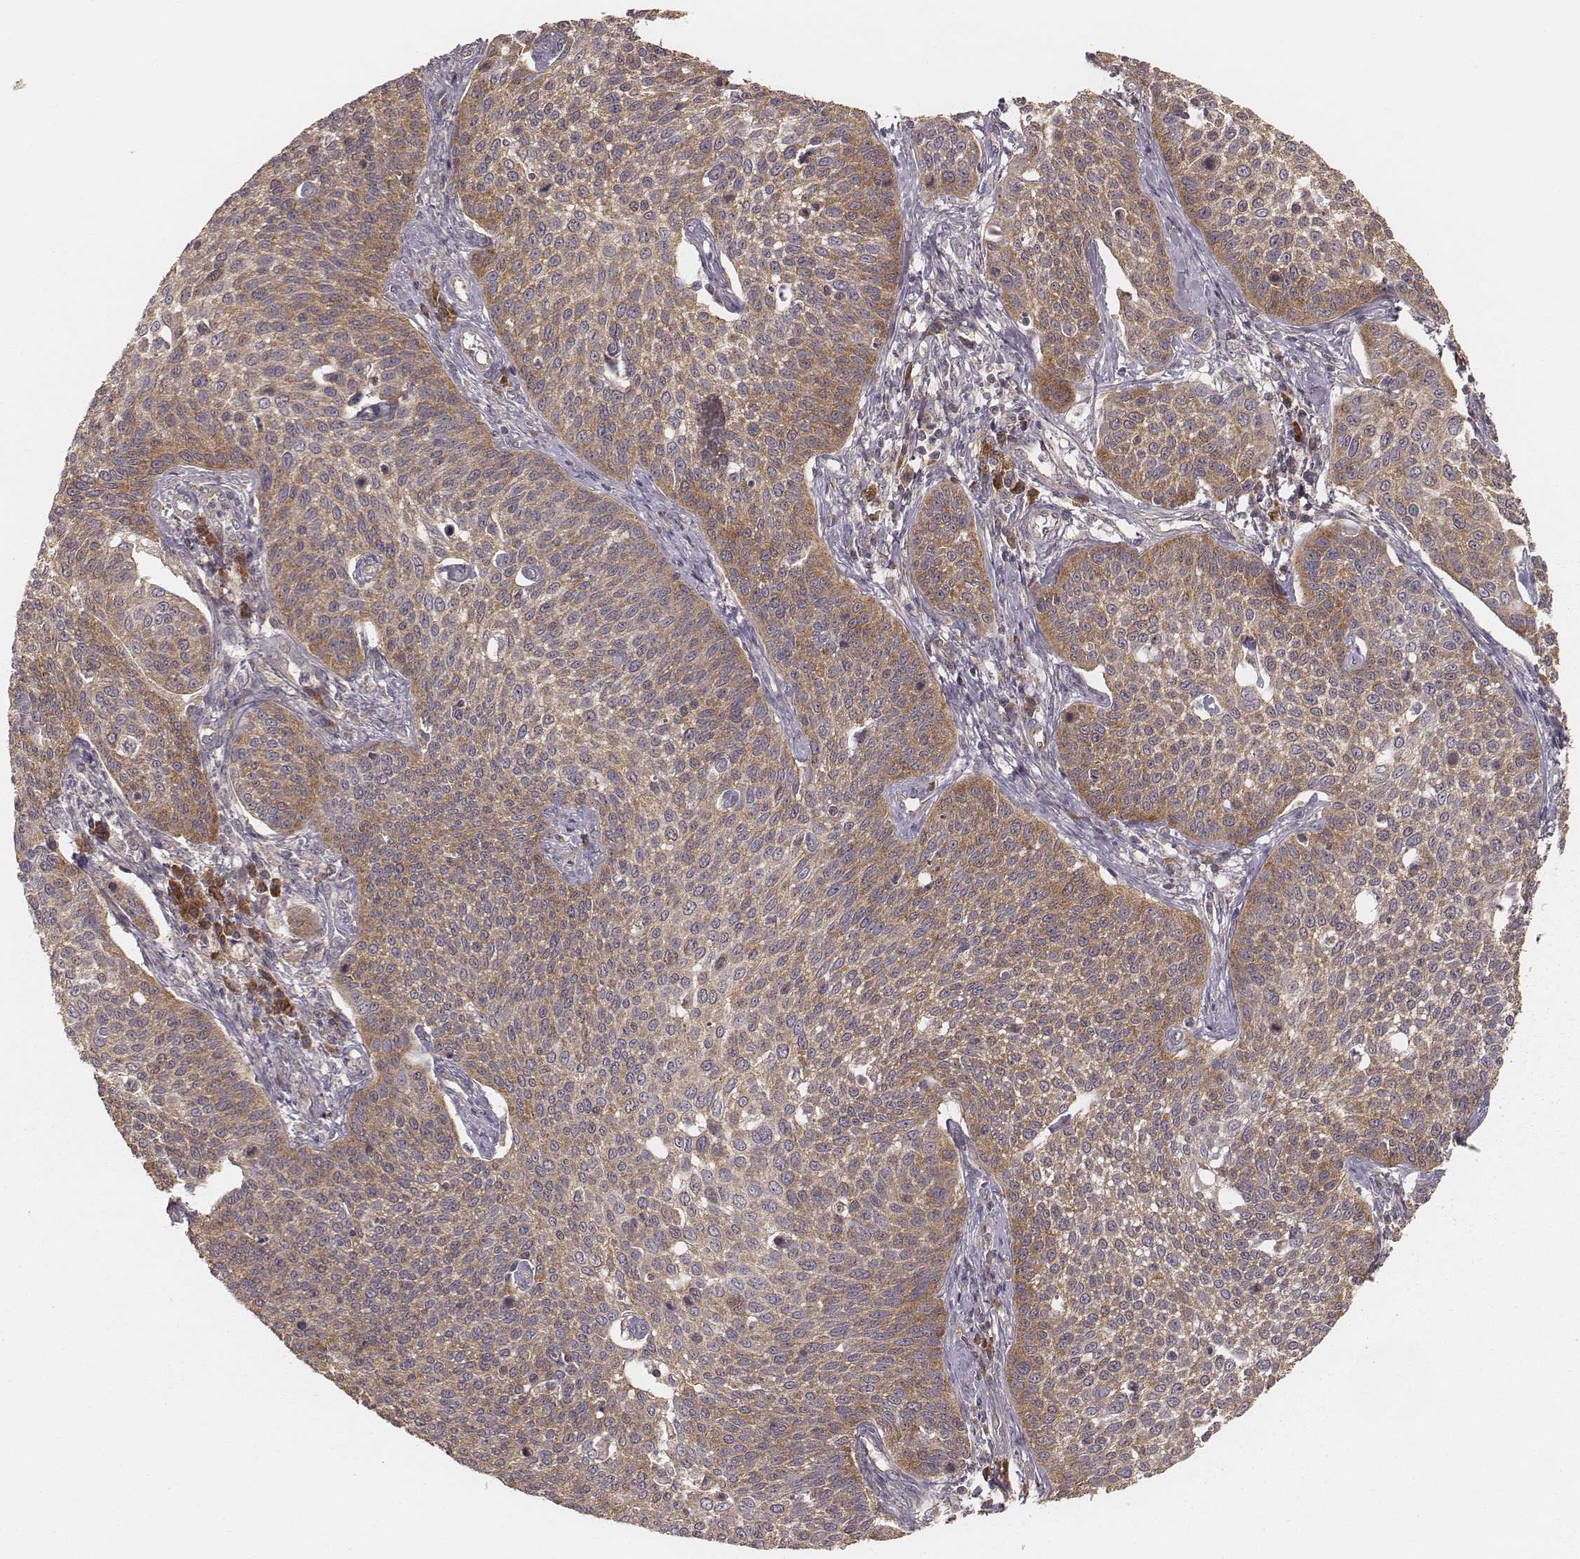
{"staining": {"intensity": "weak", "quantity": ">75%", "location": "cytoplasmic/membranous"}, "tissue": "cervical cancer", "cell_type": "Tumor cells", "image_type": "cancer", "snomed": [{"axis": "morphology", "description": "Squamous cell carcinoma, NOS"}, {"axis": "topography", "description": "Cervix"}], "caption": "Immunohistochemistry image of cervical cancer (squamous cell carcinoma) stained for a protein (brown), which reveals low levels of weak cytoplasmic/membranous positivity in about >75% of tumor cells.", "gene": "CARS1", "patient": {"sex": "female", "age": 34}}